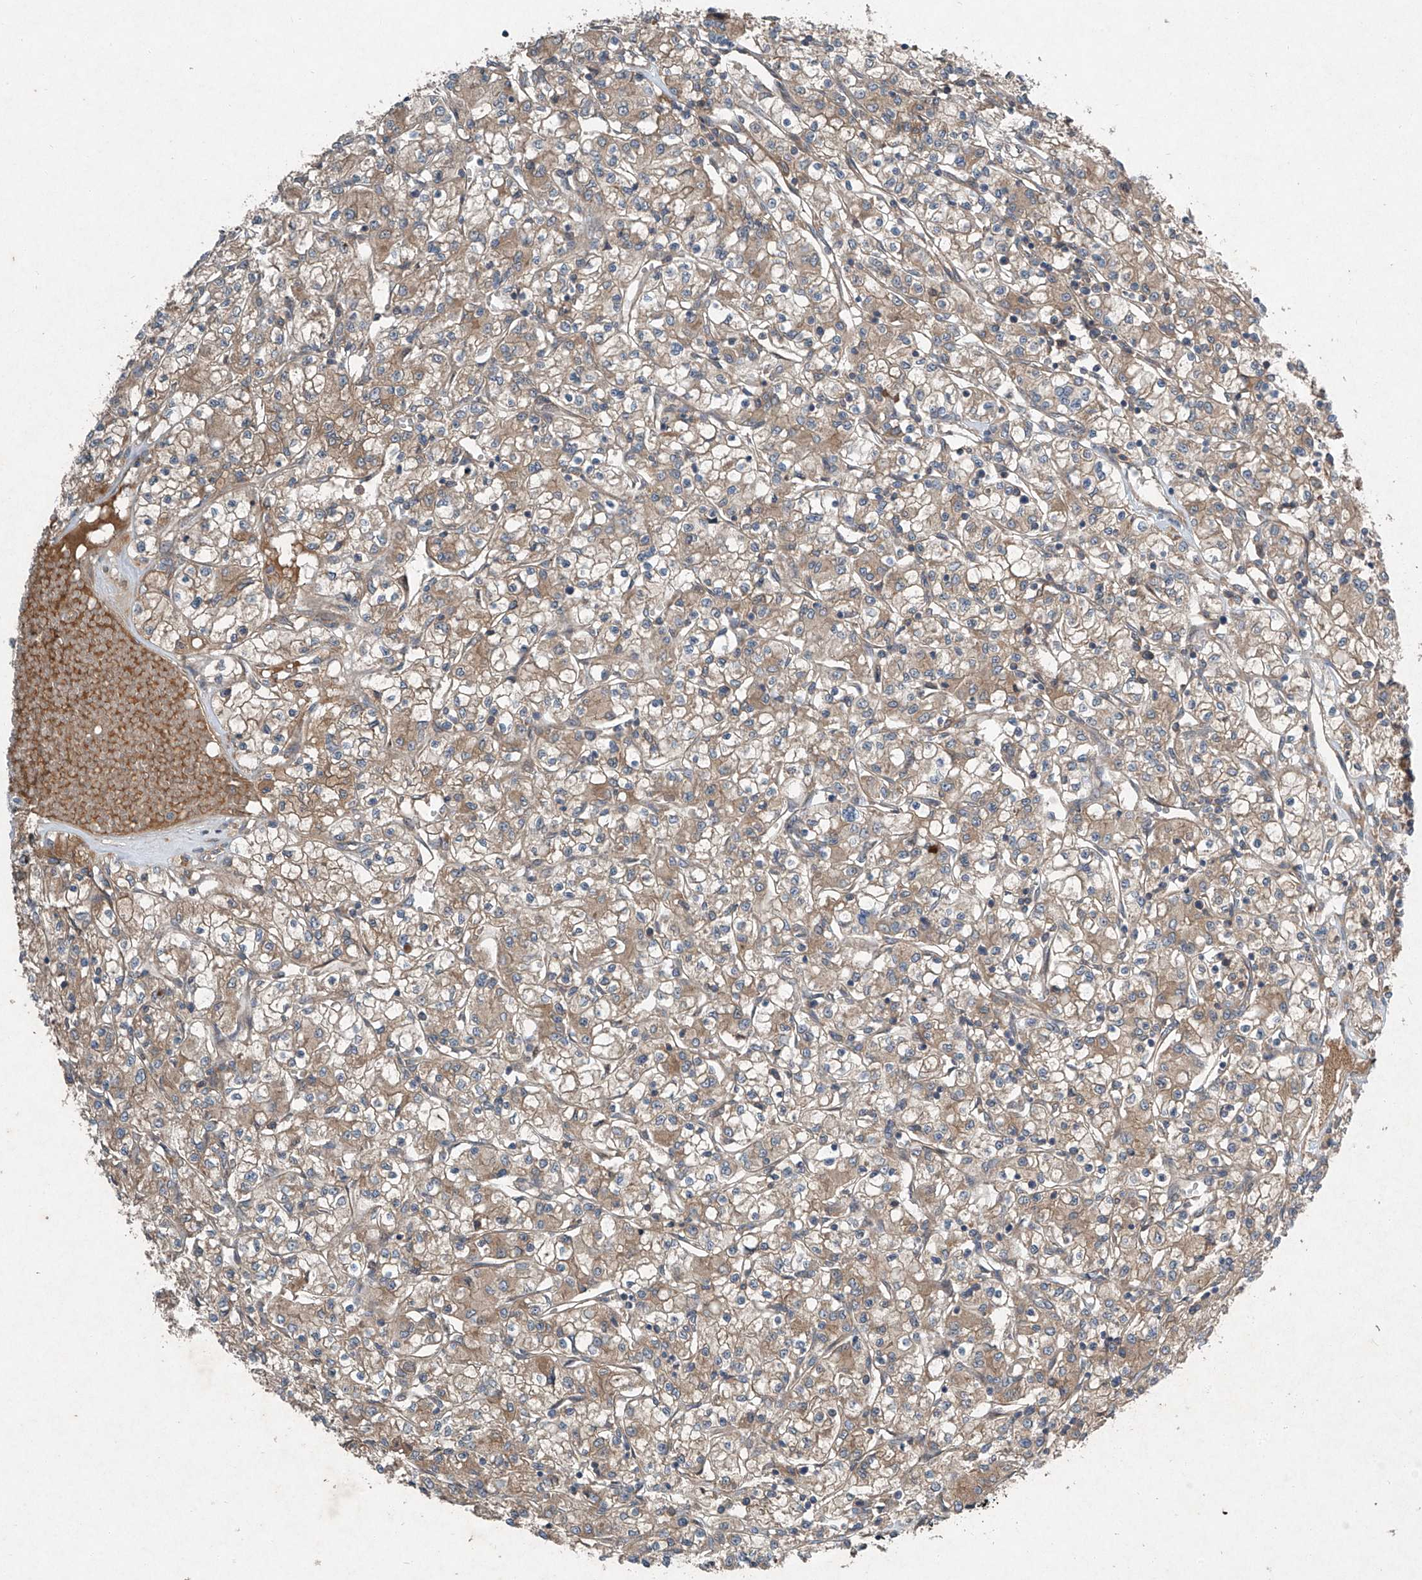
{"staining": {"intensity": "weak", "quantity": ">75%", "location": "cytoplasmic/membranous"}, "tissue": "renal cancer", "cell_type": "Tumor cells", "image_type": "cancer", "snomed": [{"axis": "morphology", "description": "Adenocarcinoma, NOS"}, {"axis": "topography", "description": "Kidney"}], "caption": "A brown stain shows weak cytoplasmic/membranous expression of a protein in adenocarcinoma (renal) tumor cells. (brown staining indicates protein expression, while blue staining denotes nuclei).", "gene": "FOXRED2", "patient": {"sex": "female", "age": 59}}